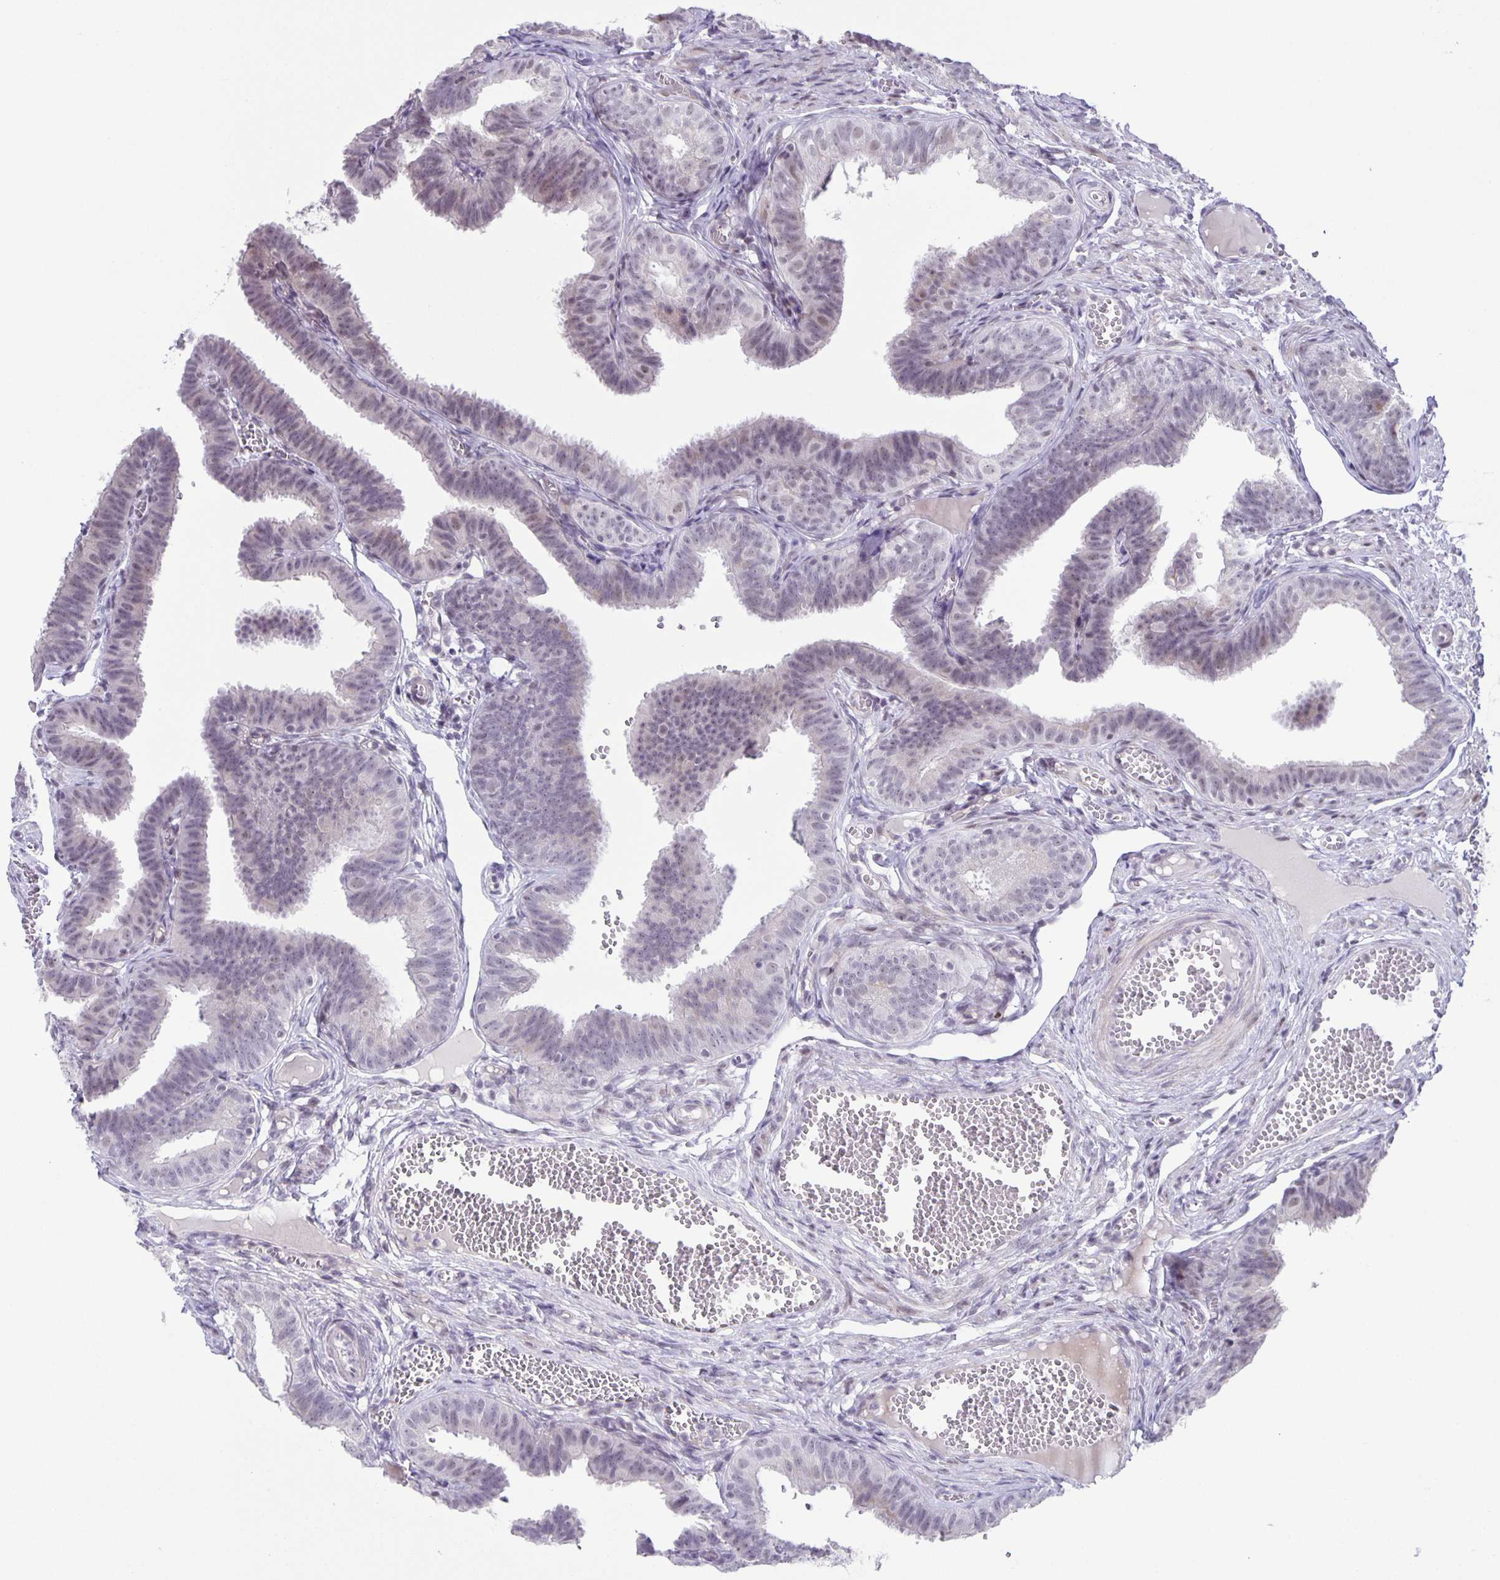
{"staining": {"intensity": "negative", "quantity": "none", "location": "none"}, "tissue": "fallopian tube", "cell_type": "Glandular cells", "image_type": "normal", "snomed": [{"axis": "morphology", "description": "Normal tissue, NOS"}, {"axis": "topography", "description": "Fallopian tube"}], "caption": "This is an immunohistochemistry (IHC) image of normal fallopian tube. There is no positivity in glandular cells.", "gene": "PHRF1", "patient": {"sex": "female", "age": 25}}